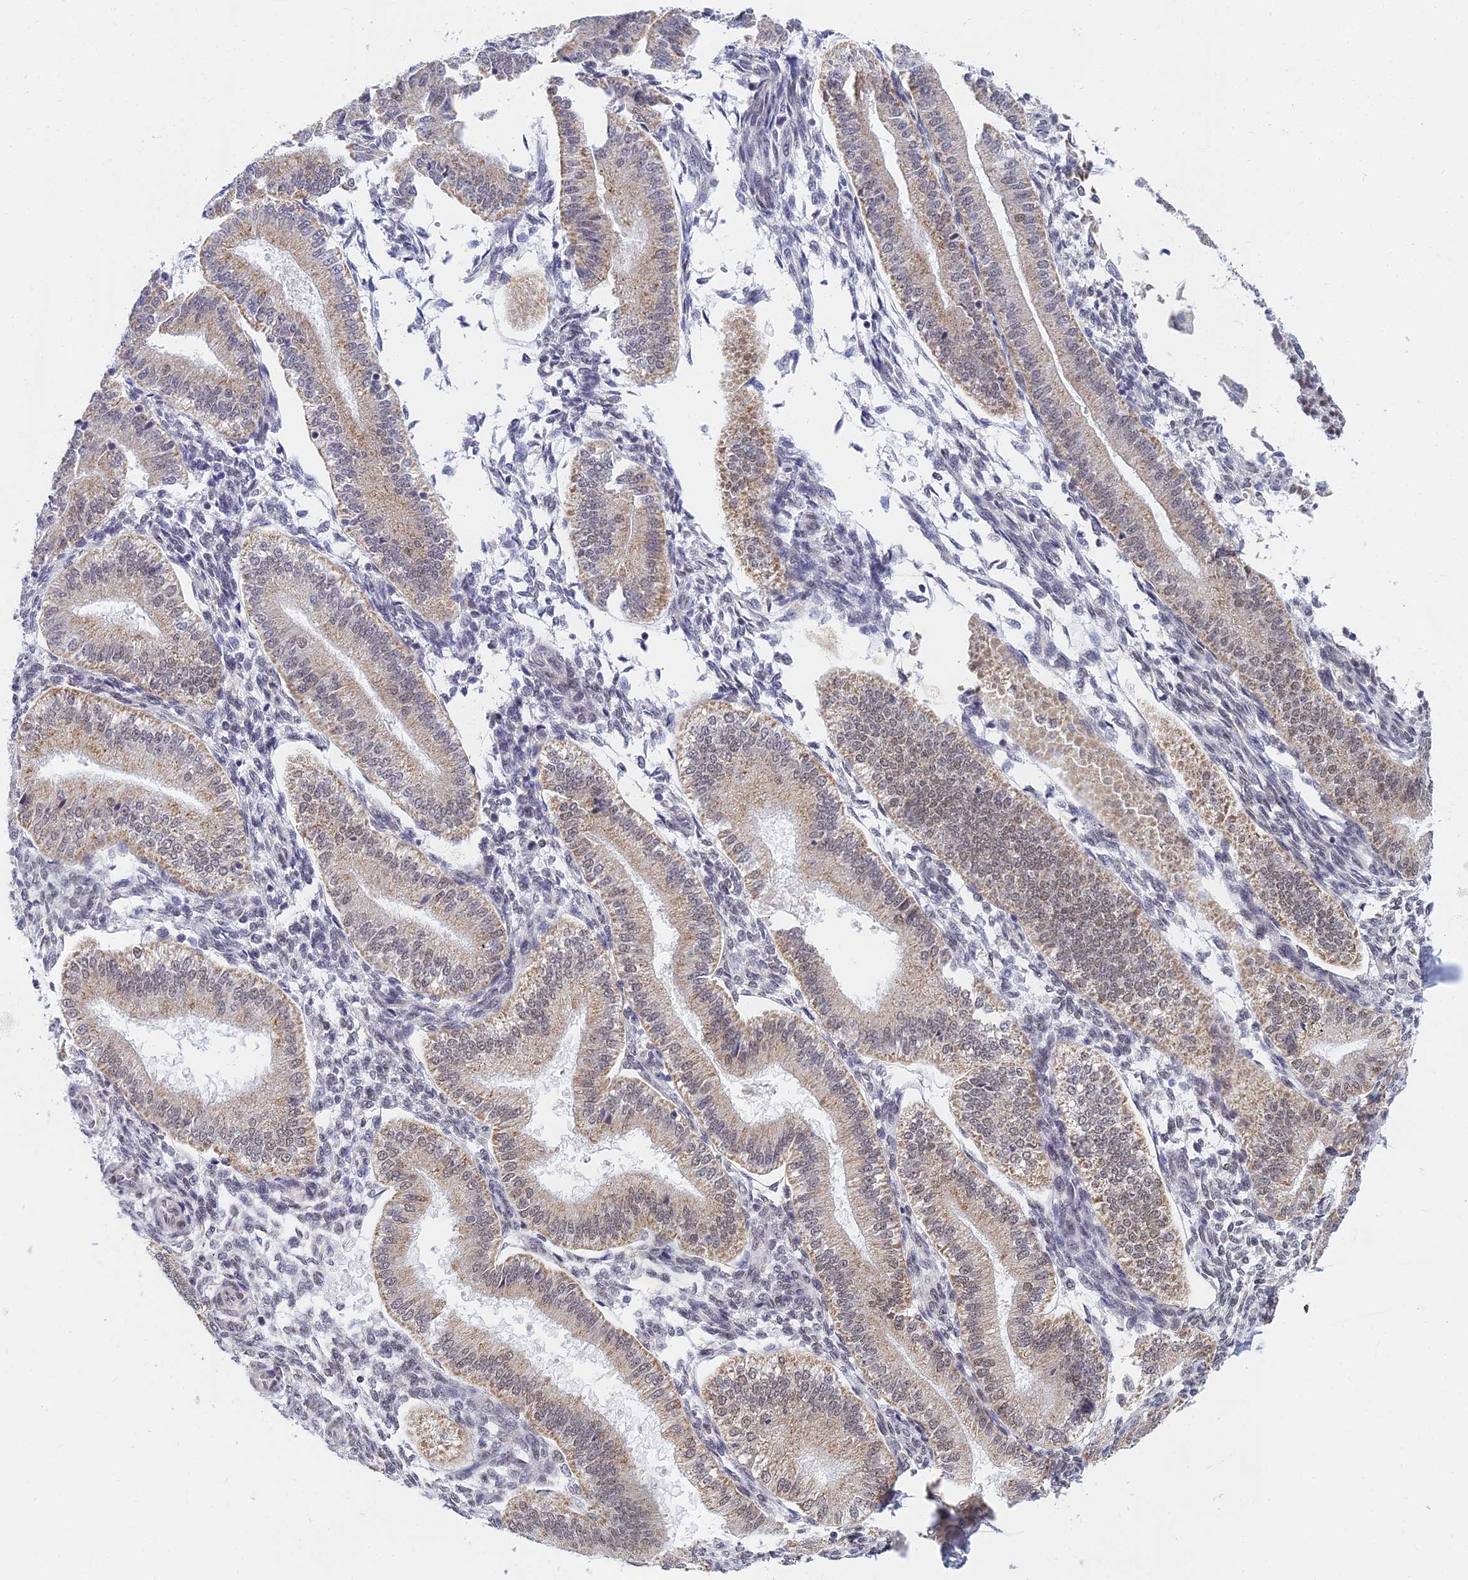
{"staining": {"intensity": "moderate", "quantity": "<25%", "location": "nuclear"}, "tissue": "endometrium", "cell_type": "Cells in endometrial stroma", "image_type": "normal", "snomed": [{"axis": "morphology", "description": "Normal tissue, NOS"}, {"axis": "topography", "description": "Endometrium"}], "caption": "Moderate nuclear protein positivity is appreciated in approximately <25% of cells in endometrial stroma in endometrium.", "gene": "C2orf49", "patient": {"sex": "female", "age": 39}}